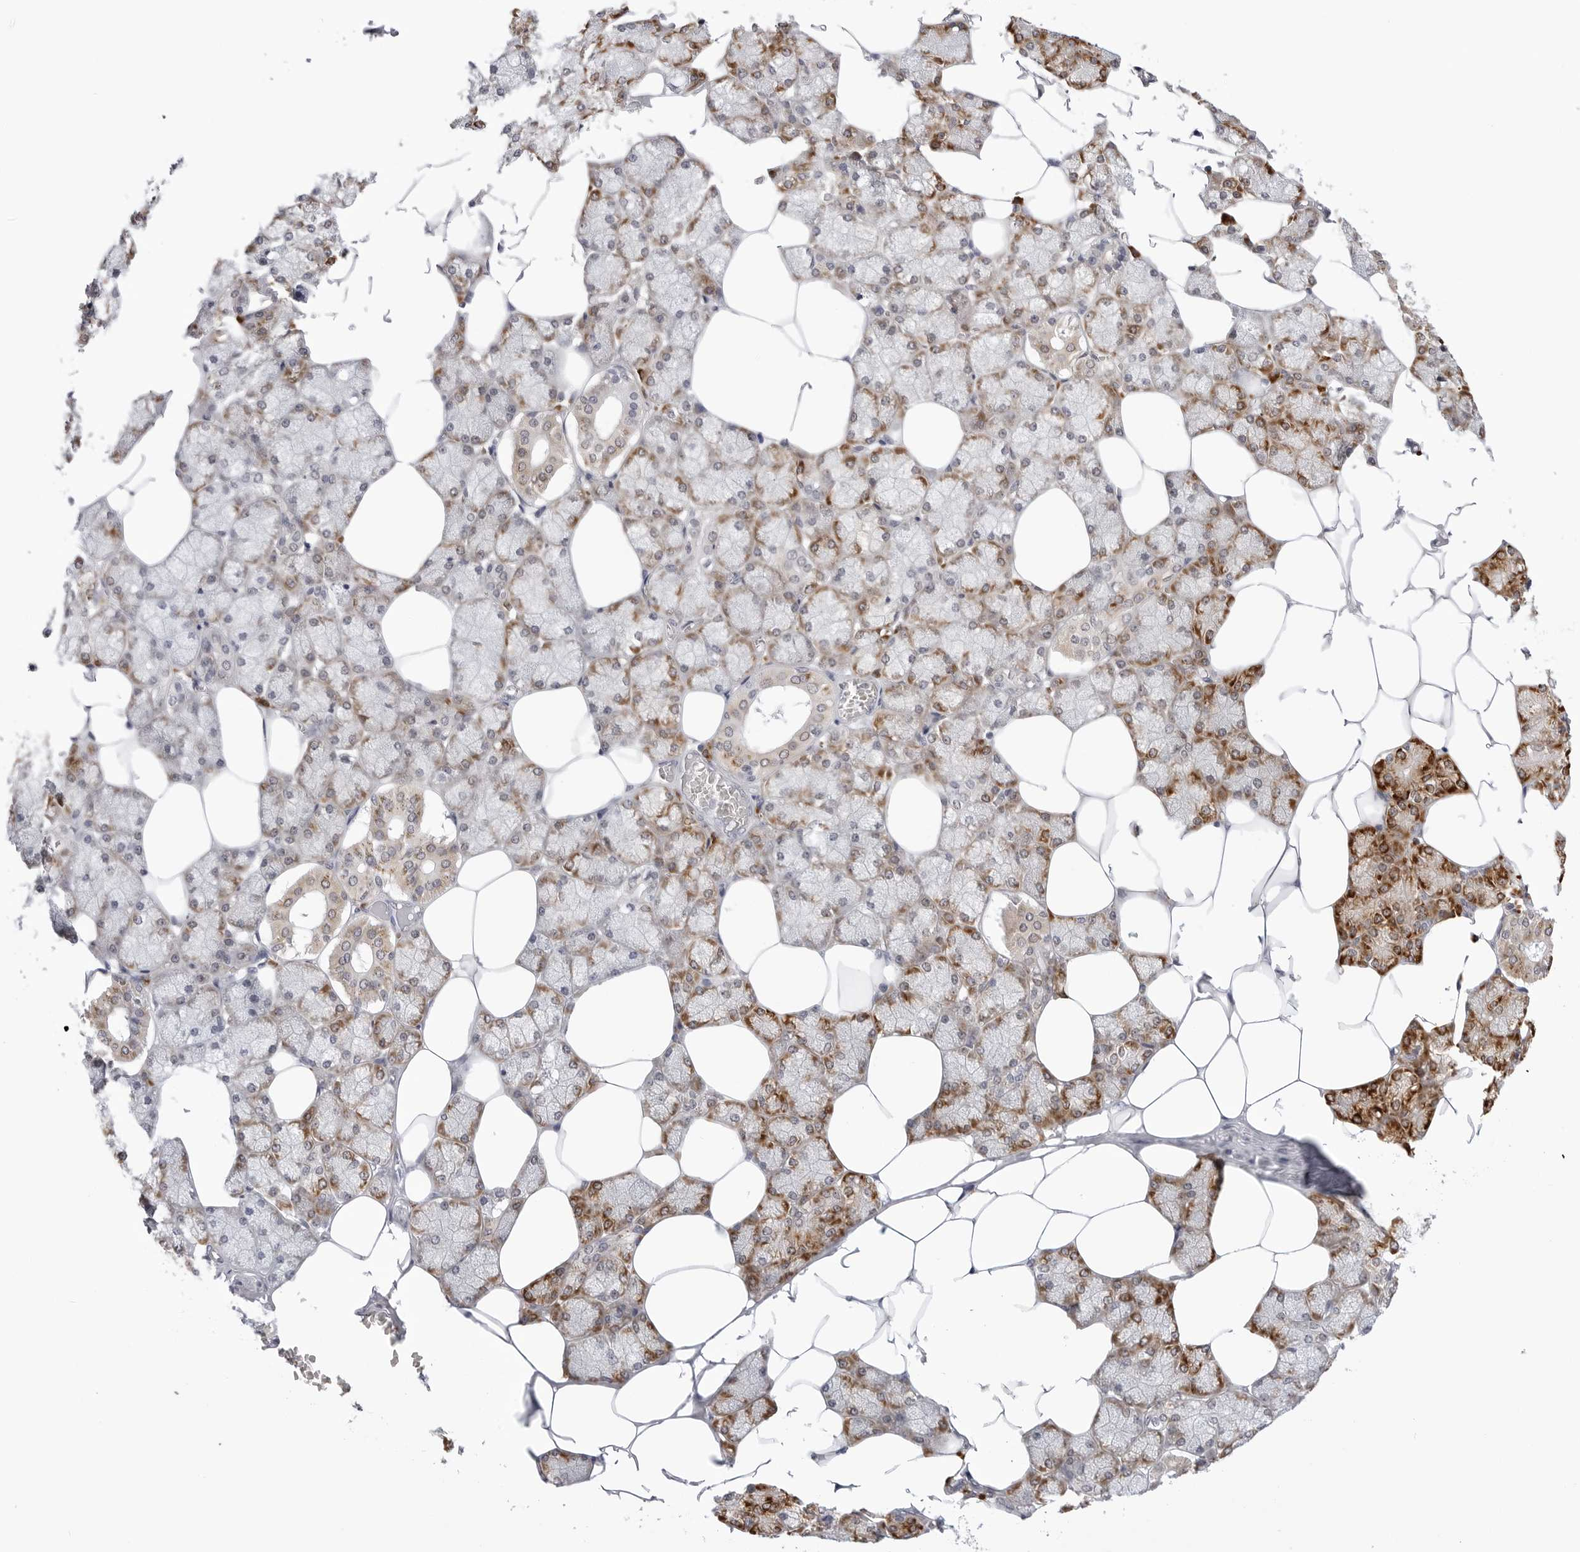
{"staining": {"intensity": "strong", "quantity": "25%-75%", "location": "cytoplasmic/membranous"}, "tissue": "salivary gland", "cell_type": "Glandular cells", "image_type": "normal", "snomed": [{"axis": "morphology", "description": "Normal tissue, NOS"}, {"axis": "topography", "description": "Salivary gland"}], "caption": "Protein positivity by immunohistochemistry displays strong cytoplasmic/membranous staining in about 25%-75% of glandular cells in benign salivary gland. The staining was performed using DAB (3,3'-diaminobenzidine), with brown indicating positive protein expression. Nuclei are stained blue with hematoxylin.", "gene": "RPN1", "patient": {"sex": "male", "age": 62}}